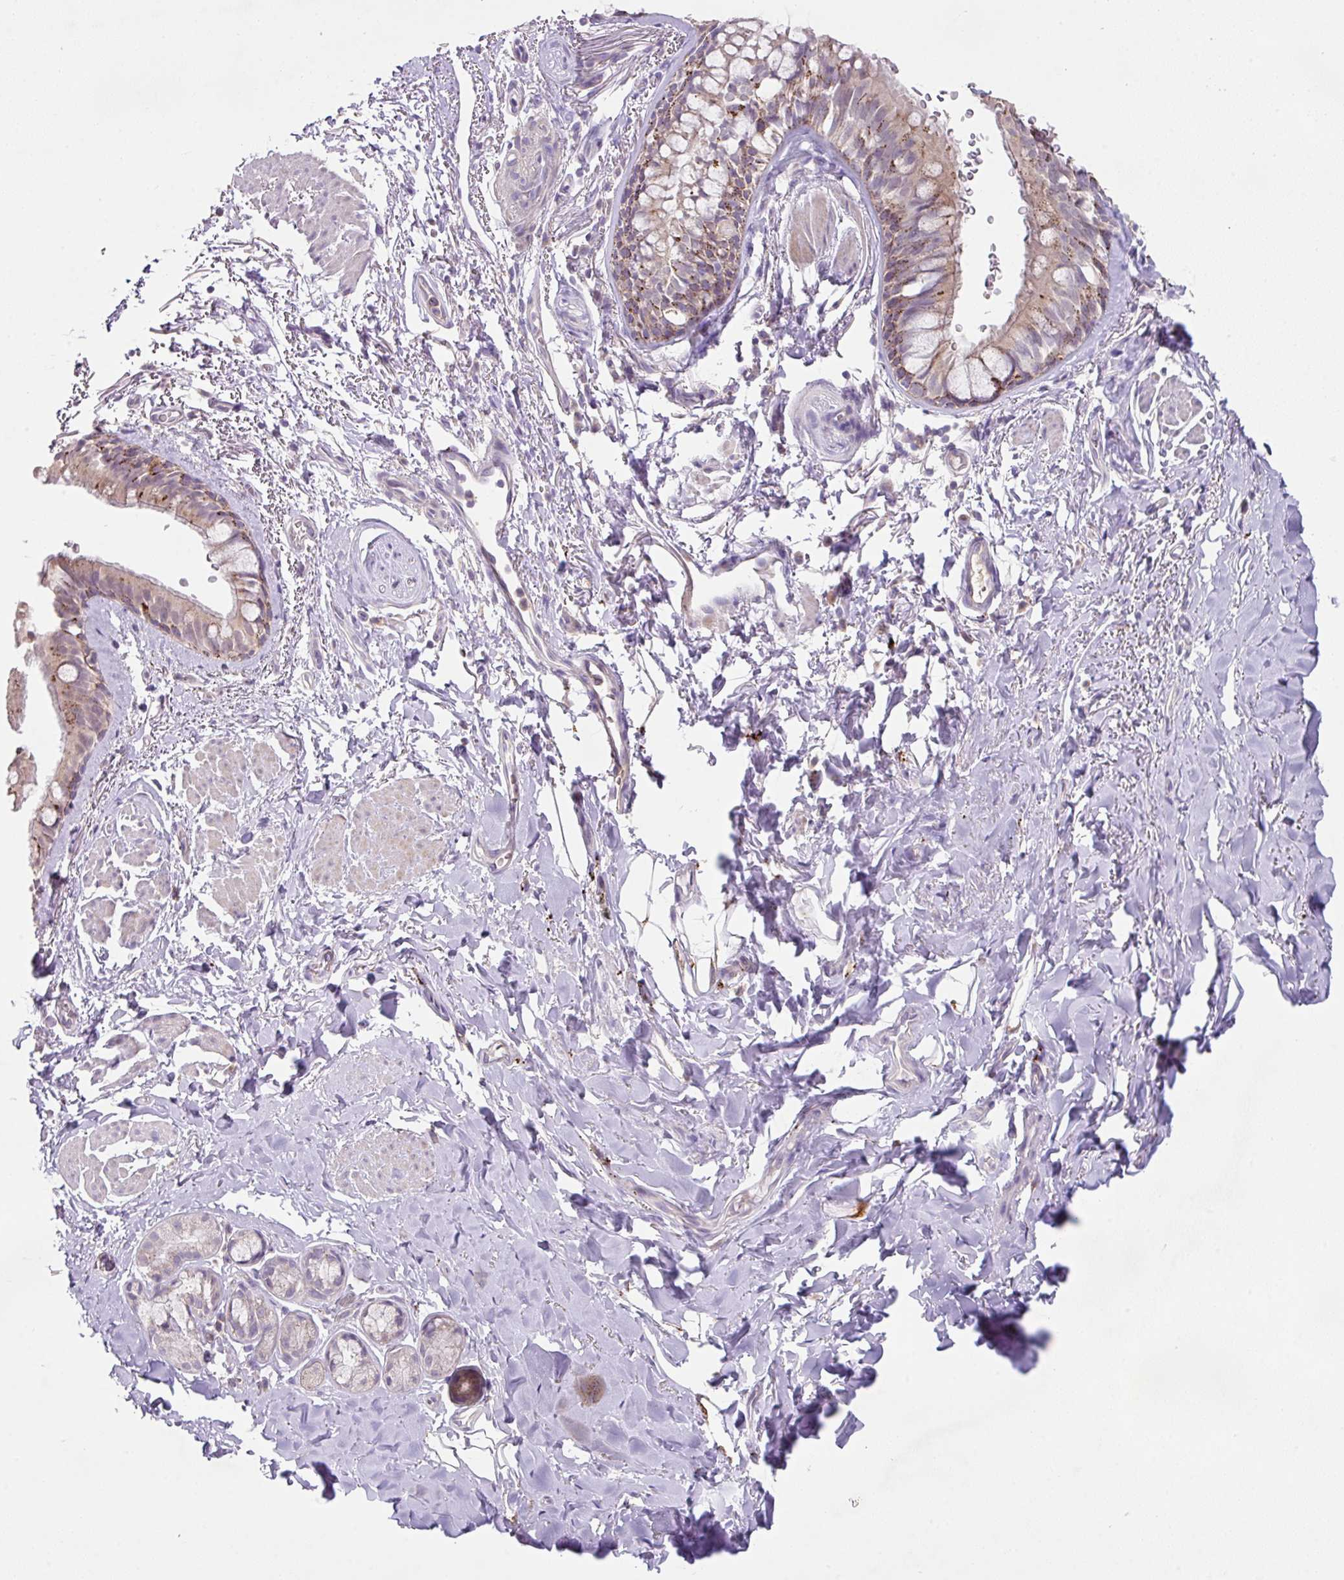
{"staining": {"intensity": "moderate", "quantity": "25%-75%", "location": "cytoplasmic/membranous"}, "tissue": "bronchus", "cell_type": "Respiratory epithelial cells", "image_type": "normal", "snomed": [{"axis": "morphology", "description": "Normal tissue, NOS"}, {"axis": "topography", "description": "Bronchus"}], "caption": "DAB (3,3'-diaminobenzidine) immunohistochemical staining of unremarkable human bronchus displays moderate cytoplasmic/membranous protein staining in about 25%-75% of respiratory epithelial cells. The protein is shown in brown color, while the nuclei are stained blue.", "gene": "PLEKHH3", "patient": {"sex": "male", "age": 67}}